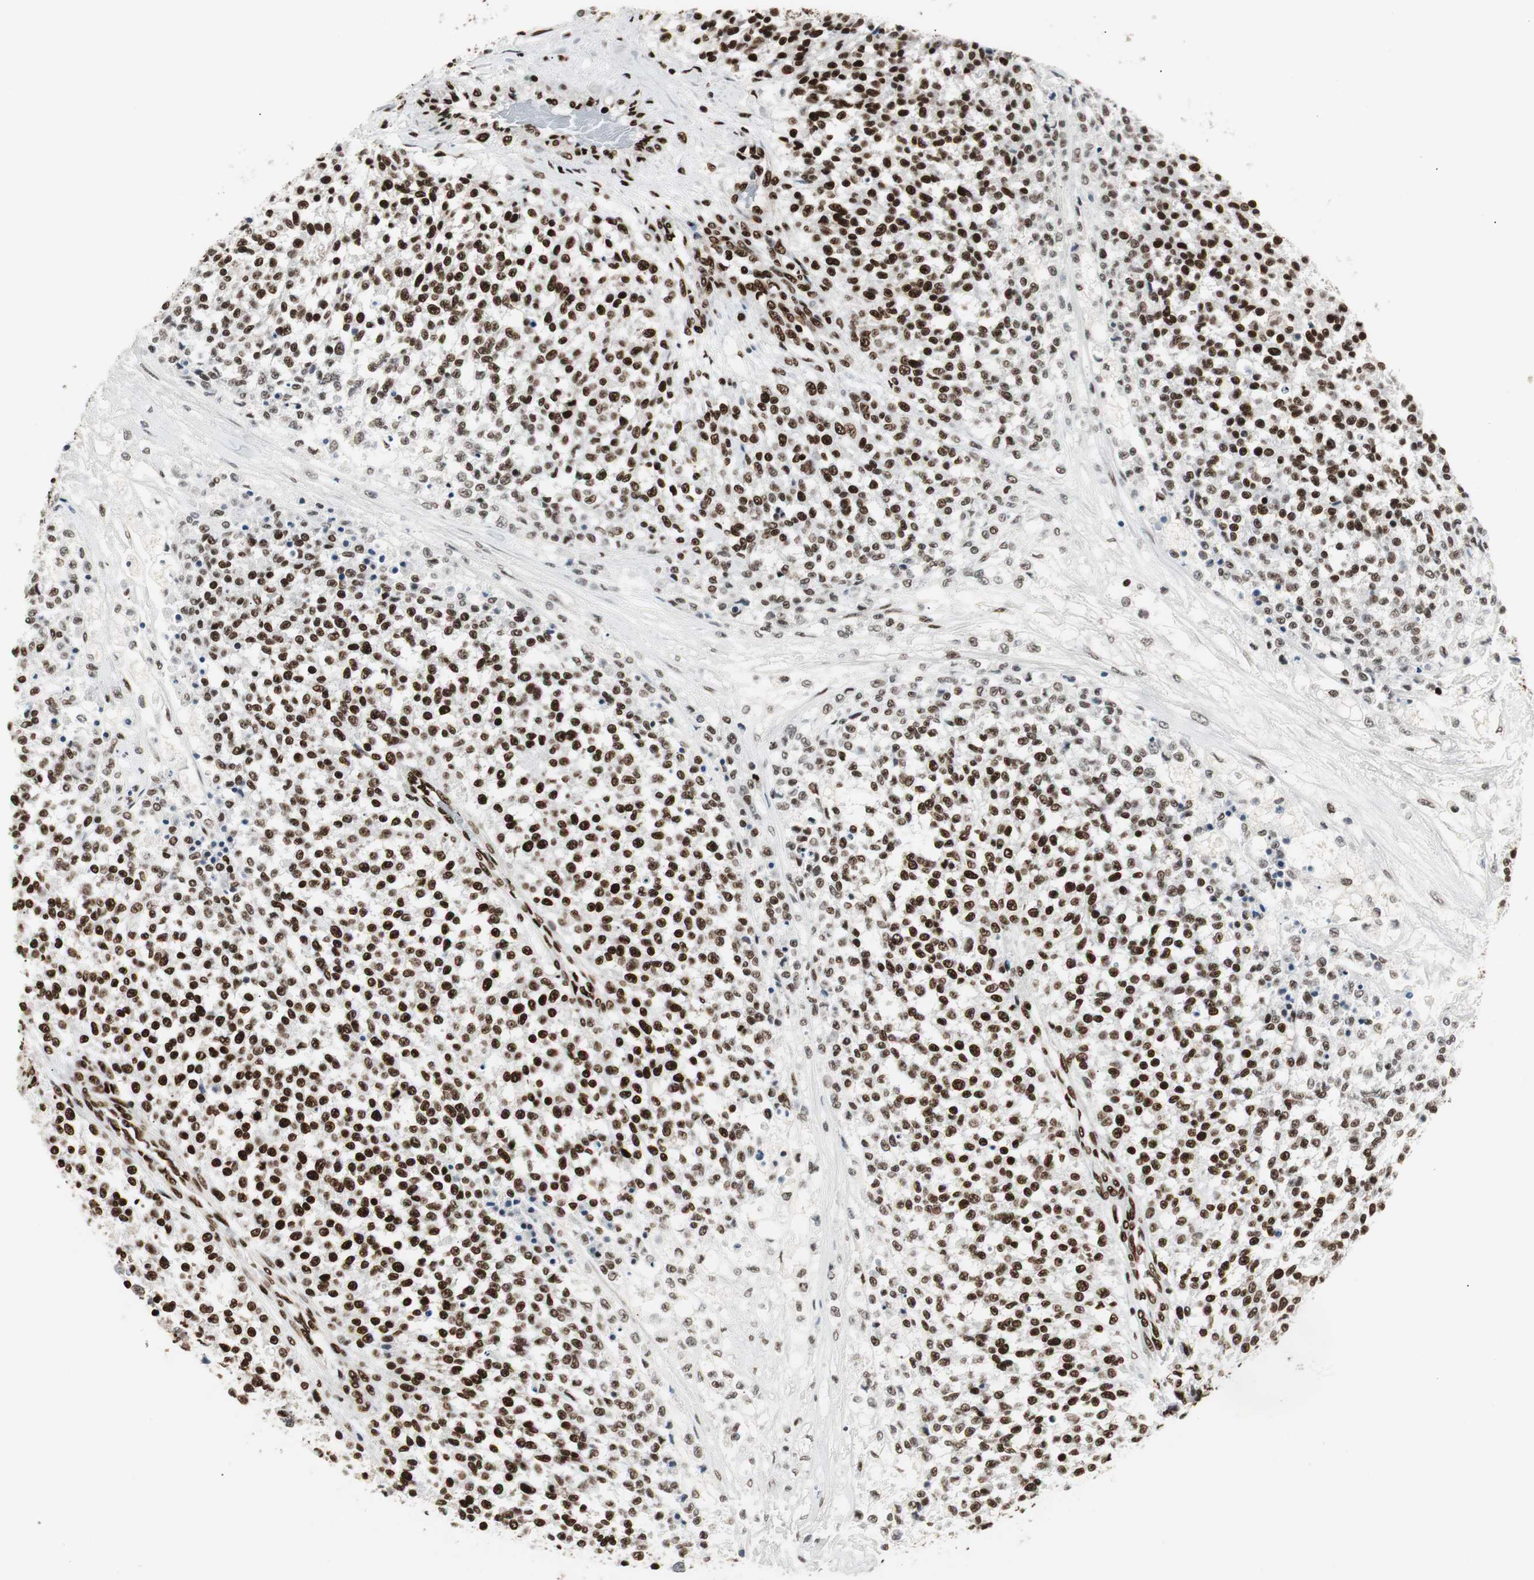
{"staining": {"intensity": "strong", "quantity": ">75%", "location": "nuclear"}, "tissue": "testis cancer", "cell_type": "Tumor cells", "image_type": "cancer", "snomed": [{"axis": "morphology", "description": "Seminoma, NOS"}, {"axis": "topography", "description": "Testis"}], "caption": "Immunohistochemical staining of testis cancer demonstrates high levels of strong nuclear protein positivity in approximately >75% of tumor cells.", "gene": "MTA2", "patient": {"sex": "male", "age": 59}}